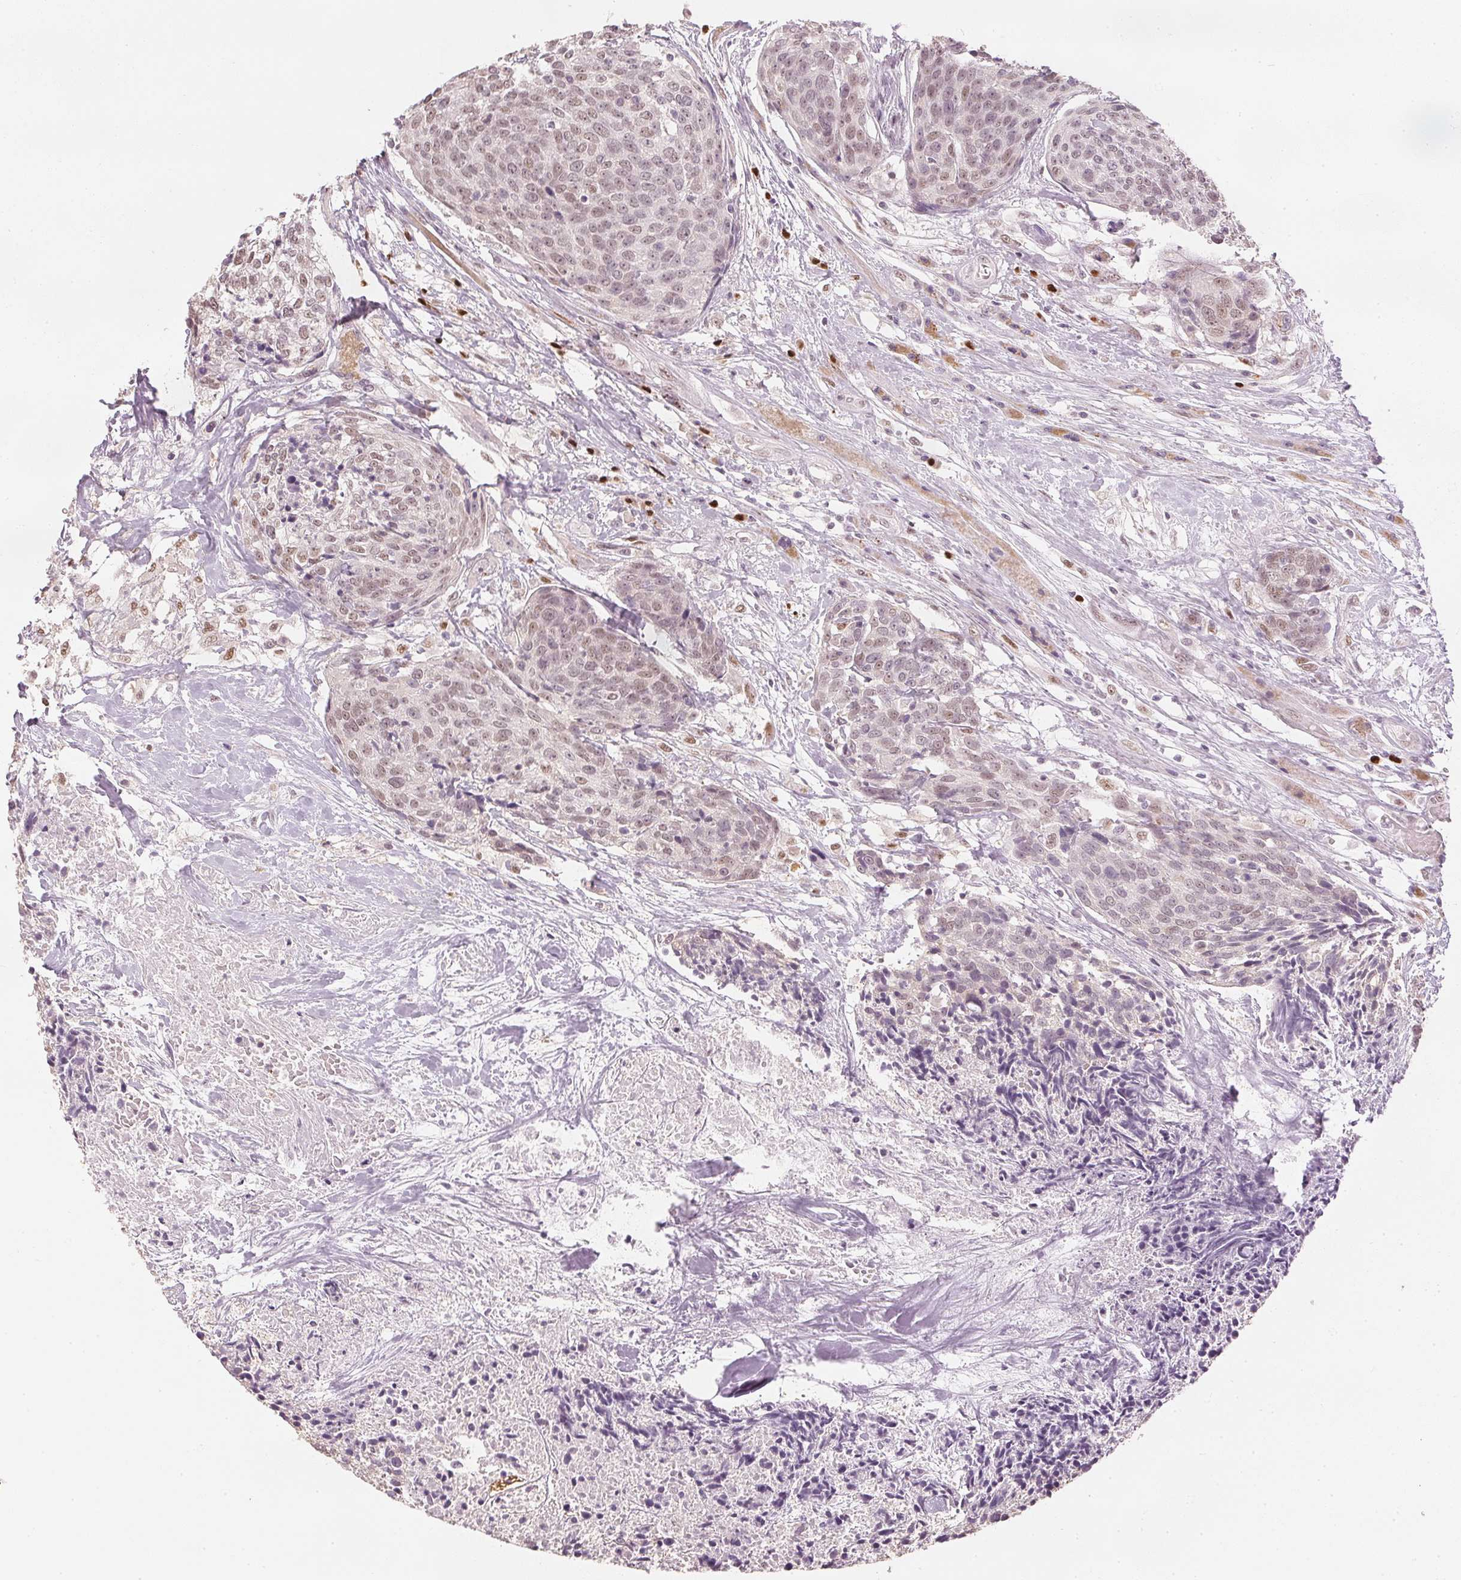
{"staining": {"intensity": "weak", "quantity": "25%-75%", "location": "nuclear"}, "tissue": "head and neck cancer", "cell_type": "Tumor cells", "image_type": "cancer", "snomed": [{"axis": "morphology", "description": "Squamous cell carcinoma, NOS"}, {"axis": "topography", "description": "Oral tissue"}, {"axis": "topography", "description": "Head-Neck"}], "caption": "Protein staining of squamous cell carcinoma (head and neck) tissue displays weak nuclear positivity in approximately 25%-75% of tumor cells.", "gene": "SLC39A3", "patient": {"sex": "male", "age": 64}}